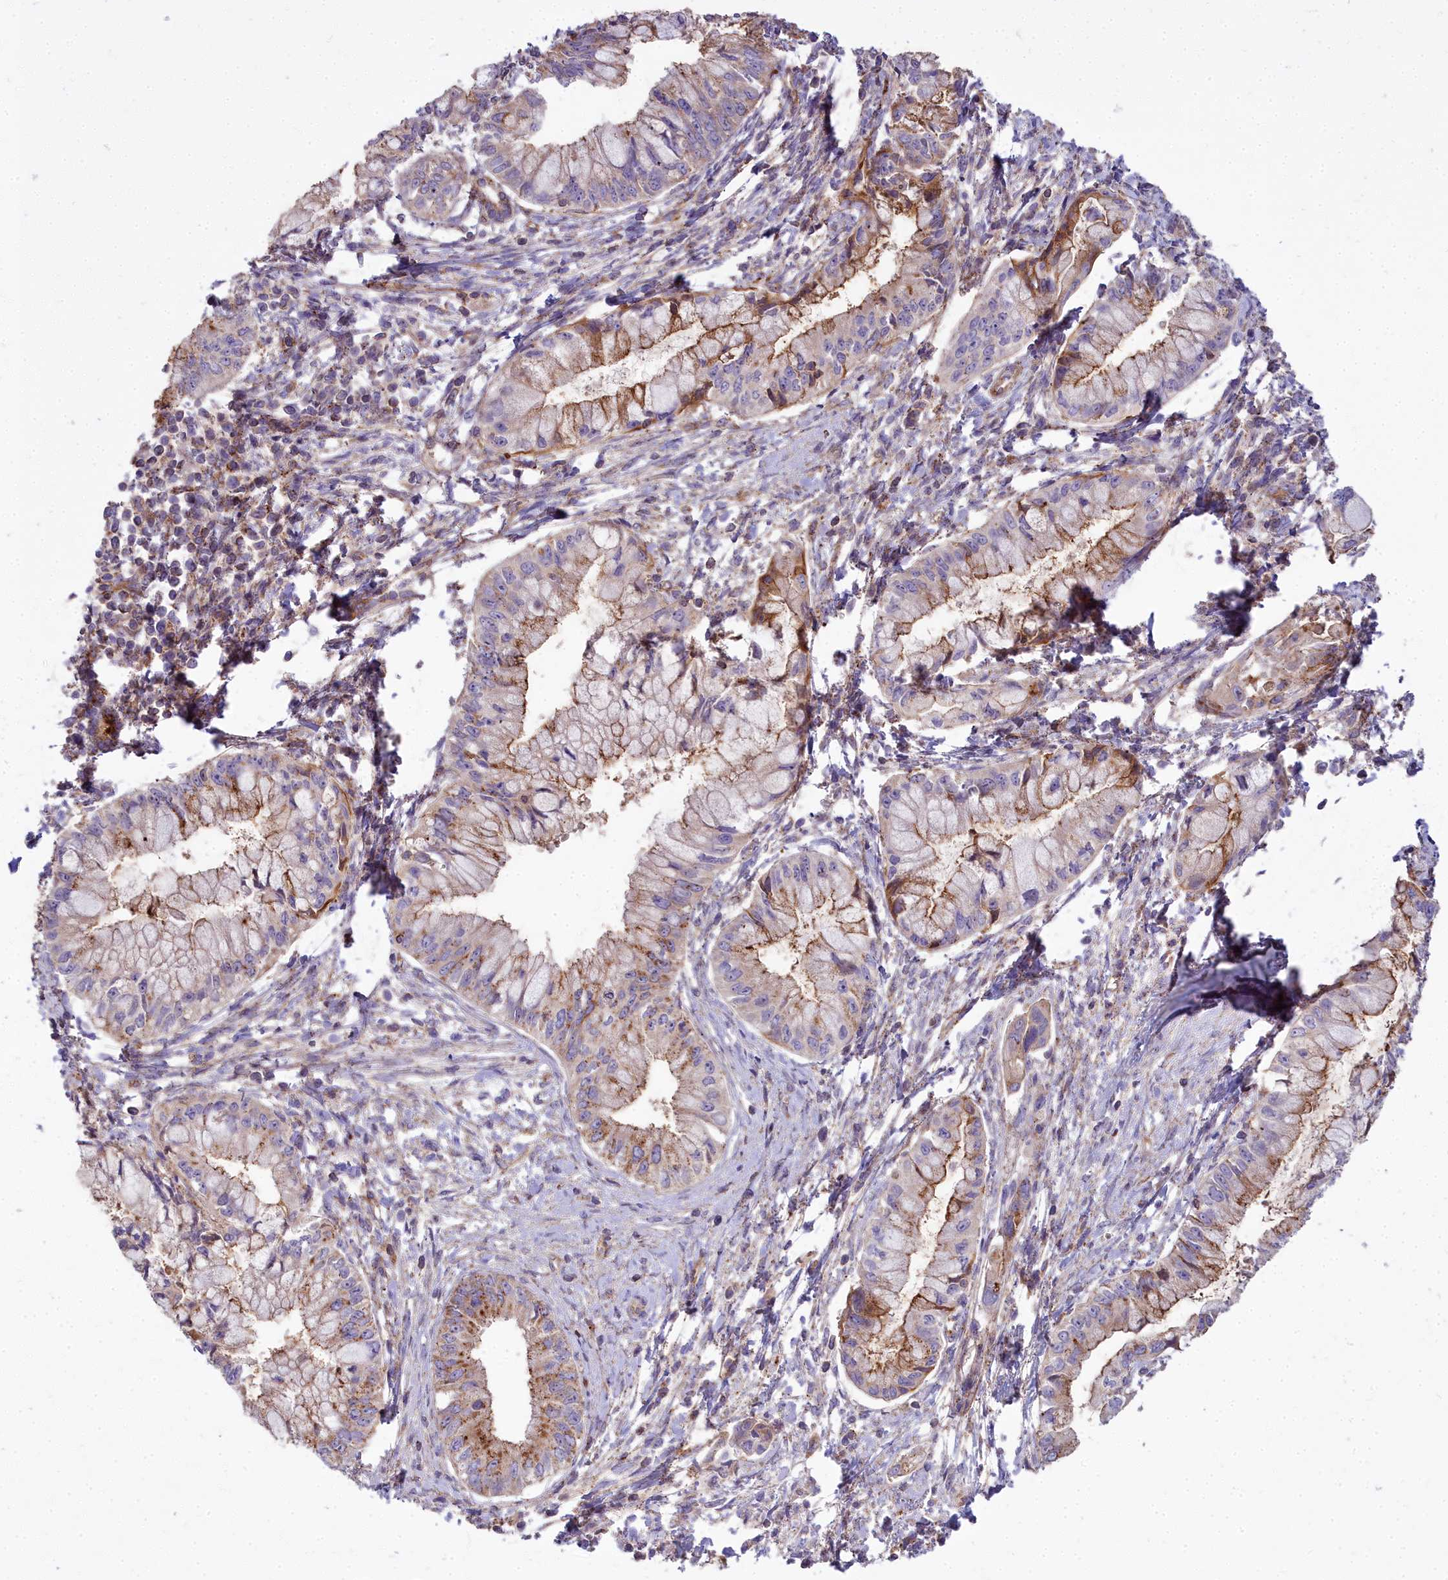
{"staining": {"intensity": "moderate", "quantity": "25%-75%", "location": "cytoplasmic/membranous"}, "tissue": "pancreatic cancer", "cell_type": "Tumor cells", "image_type": "cancer", "snomed": [{"axis": "morphology", "description": "Adenocarcinoma, NOS"}, {"axis": "topography", "description": "Pancreas"}], "caption": "Brown immunohistochemical staining in human pancreatic cancer (adenocarcinoma) demonstrates moderate cytoplasmic/membranous expression in about 25%-75% of tumor cells.", "gene": "FRMPD1", "patient": {"sex": "male", "age": 48}}